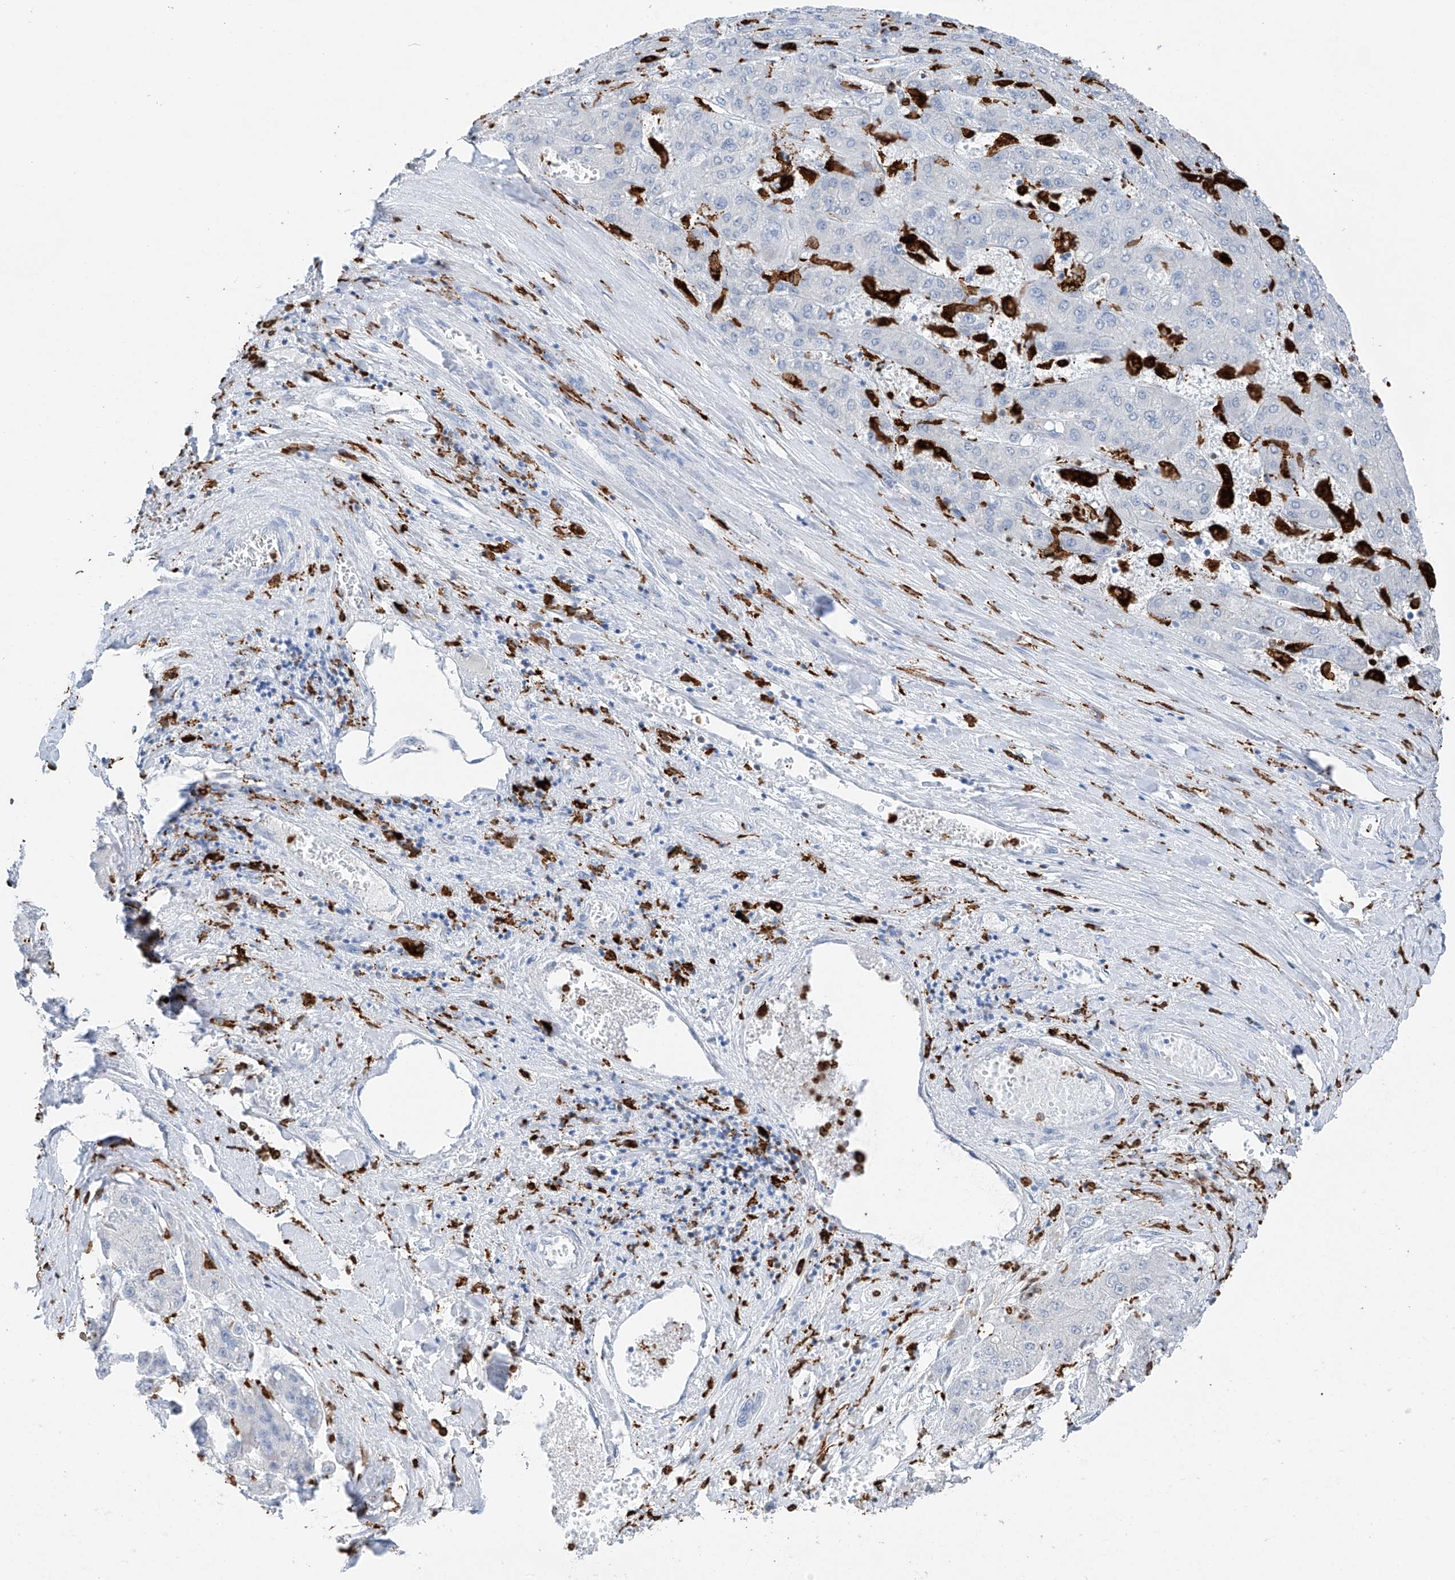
{"staining": {"intensity": "negative", "quantity": "none", "location": "none"}, "tissue": "liver cancer", "cell_type": "Tumor cells", "image_type": "cancer", "snomed": [{"axis": "morphology", "description": "Carcinoma, Hepatocellular, NOS"}, {"axis": "topography", "description": "Liver"}], "caption": "An immunohistochemistry (IHC) histopathology image of liver hepatocellular carcinoma is shown. There is no staining in tumor cells of liver hepatocellular carcinoma. (DAB (3,3'-diaminobenzidine) IHC with hematoxylin counter stain).", "gene": "TBXAS1", "patient": {"sex": "female", "age": 73}}